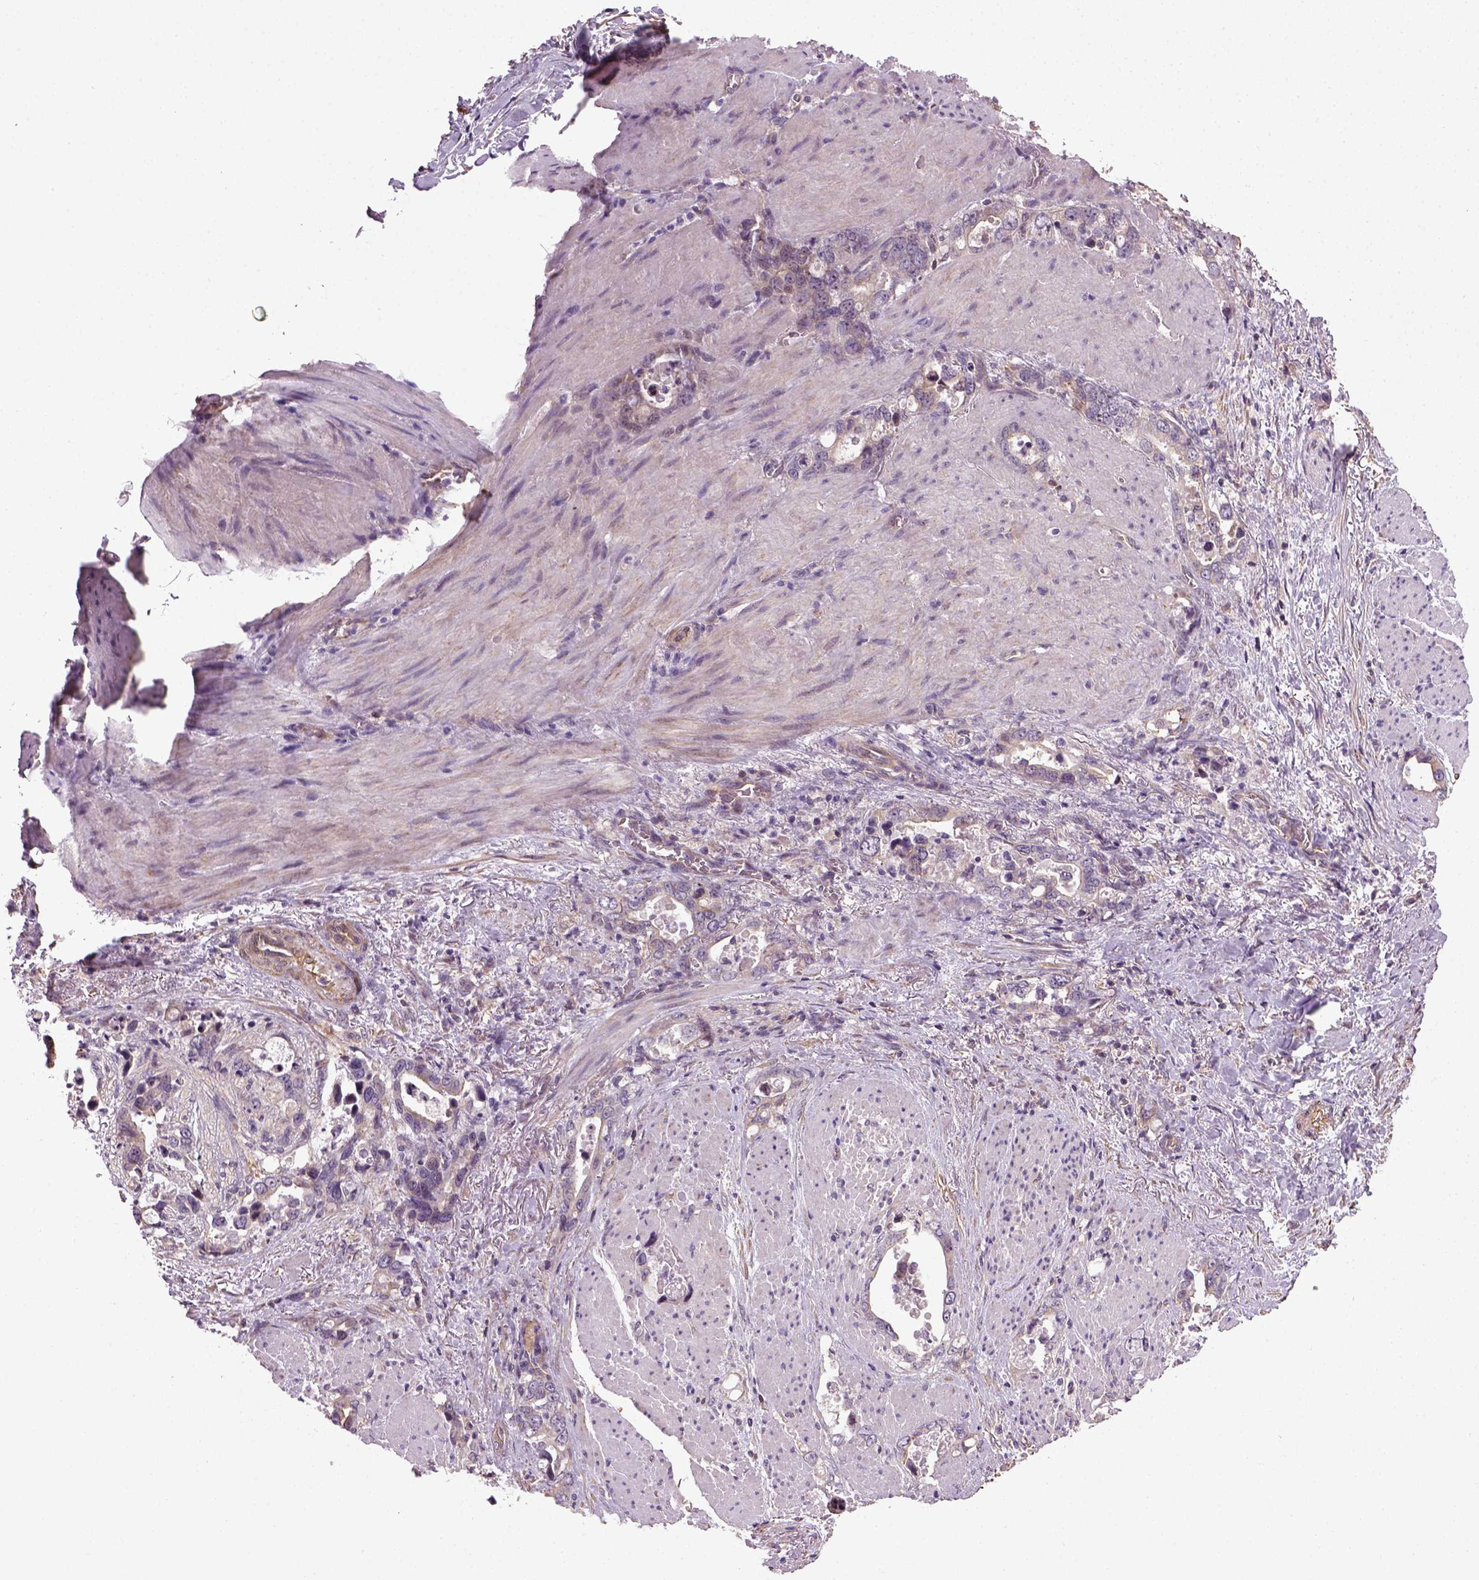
{"staining": {"intensity": "negative", "quantity": "none", "location": "none"}, "tissue": "stomach cancer", "cell_type": "Tumor cells", "image_type": "cancer", "snomed": [{"axis": "morphology", "description": "Normal tissue, NOS"}, {"axis": "morphology", "description": "Adenocarcinoma, NOS"}, {"axis": "topography", "description": "Esophagus"}, {"axis": "topography", "description": "Stomach, upper"}], "caption": "A micrograph of human adenocarcinoma (stomach) is negative for staining in tumor cells. The staining was performed using DAB to visualize the protein expression in brown, while the nuclei were stained in blue with hematoxylin (Magnification: 20x).", "gene": "TPRG1", "patient": {"sex": "male", "age": 74}}